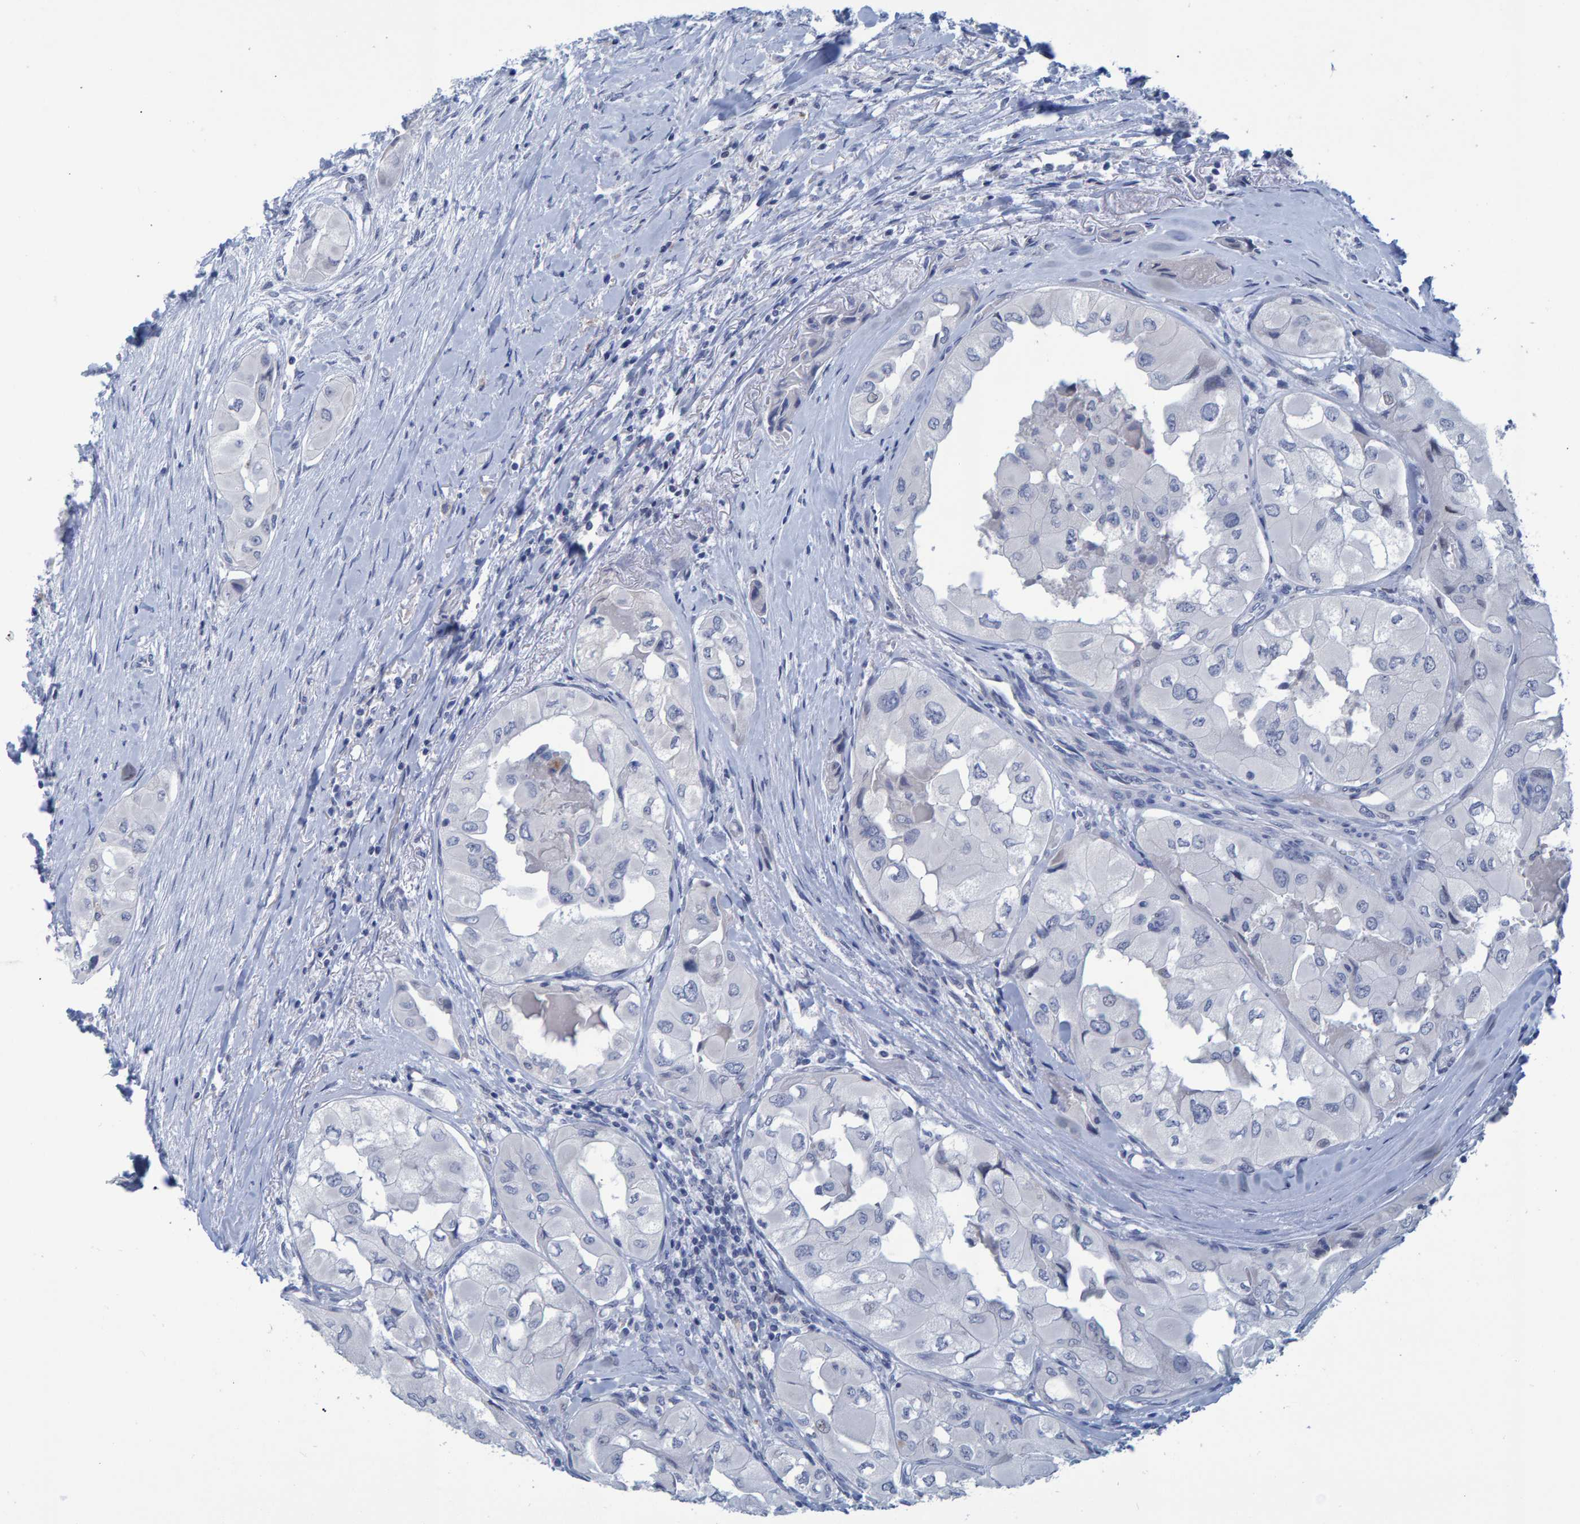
{"staining": {"intensity": "negative", "quantity": "none", "location": "none"}, "tissue": "thyroid cancer", "cell_type": "Tumor cells", "image_type": "cancer", "snomed": [{"axis": "morphology", "description": "Papillary adenocarcinoma, NOS"}, {"axis": "topography", "description": "Thyroid gland"}], "caption": "Immunohistochemical staining of human papillary adenocarcinoma (thyroid) reveals no significant expression in tumor cells.", "gene": "PROCA1", "patient": {"sex": "female", "age": 59}}